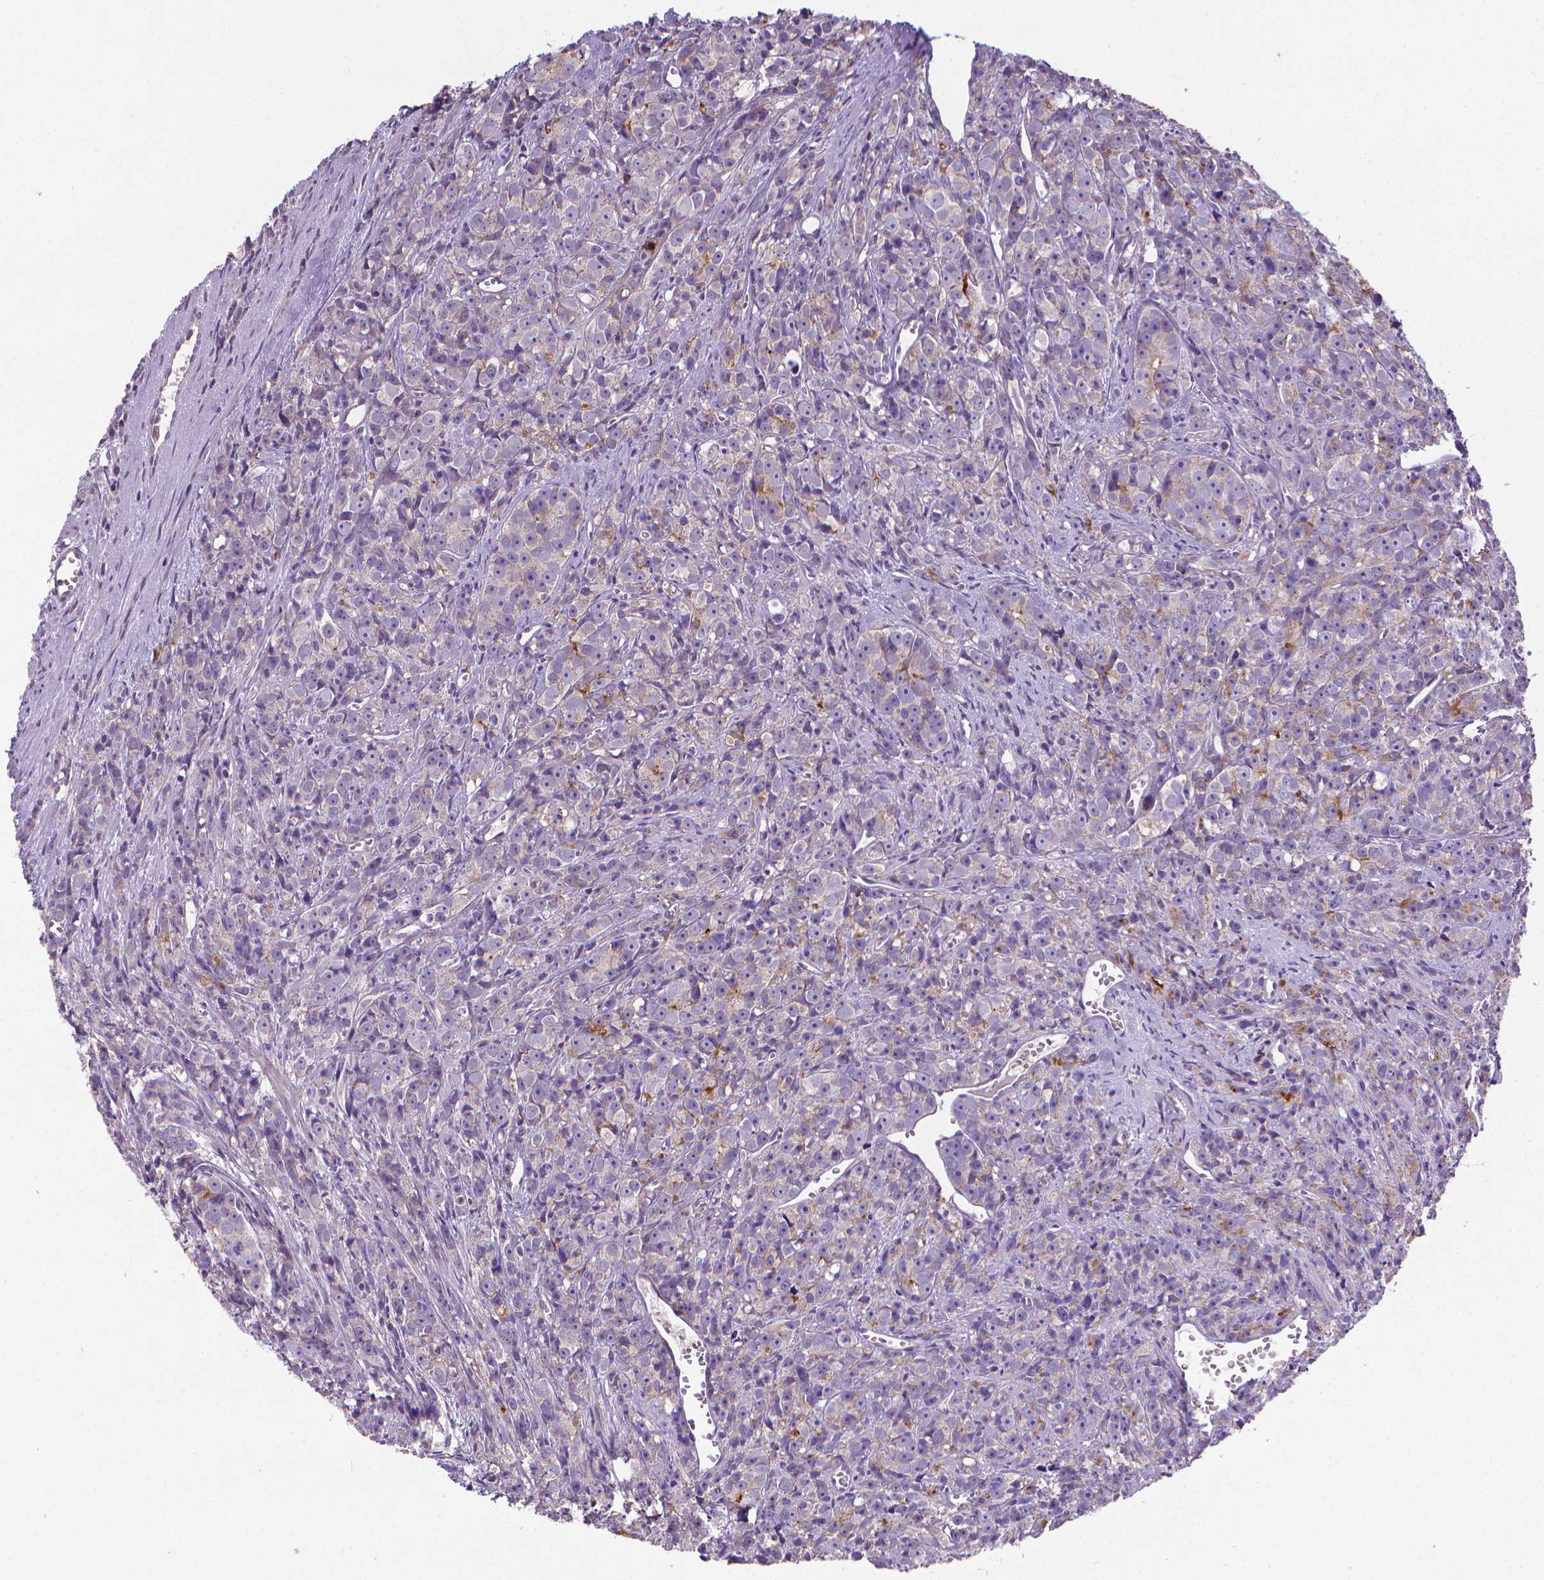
{"staining": {"intensity": "moderate", "quantity": "<25%", "location": "cytoplasmic/membranous"}, "tissue": "prostate cancer", "cell_type": "Tumor cells", "image_type": "cancer", "snomed": [{"axis": "morphology", "description": "Adenocarcinoma, High grade"}, {"axis": "topography", "description": "Prostate"}], "caption": "The immunohistochemical stain labels moderate cytoplasmic/membranous positivity in tumor cells of prostate cancer tissue. (Brightfield microscopy of DAB IHC at high magnification).", "gene": "GPR63", "patient": {"sex": "male", "age": 77}}